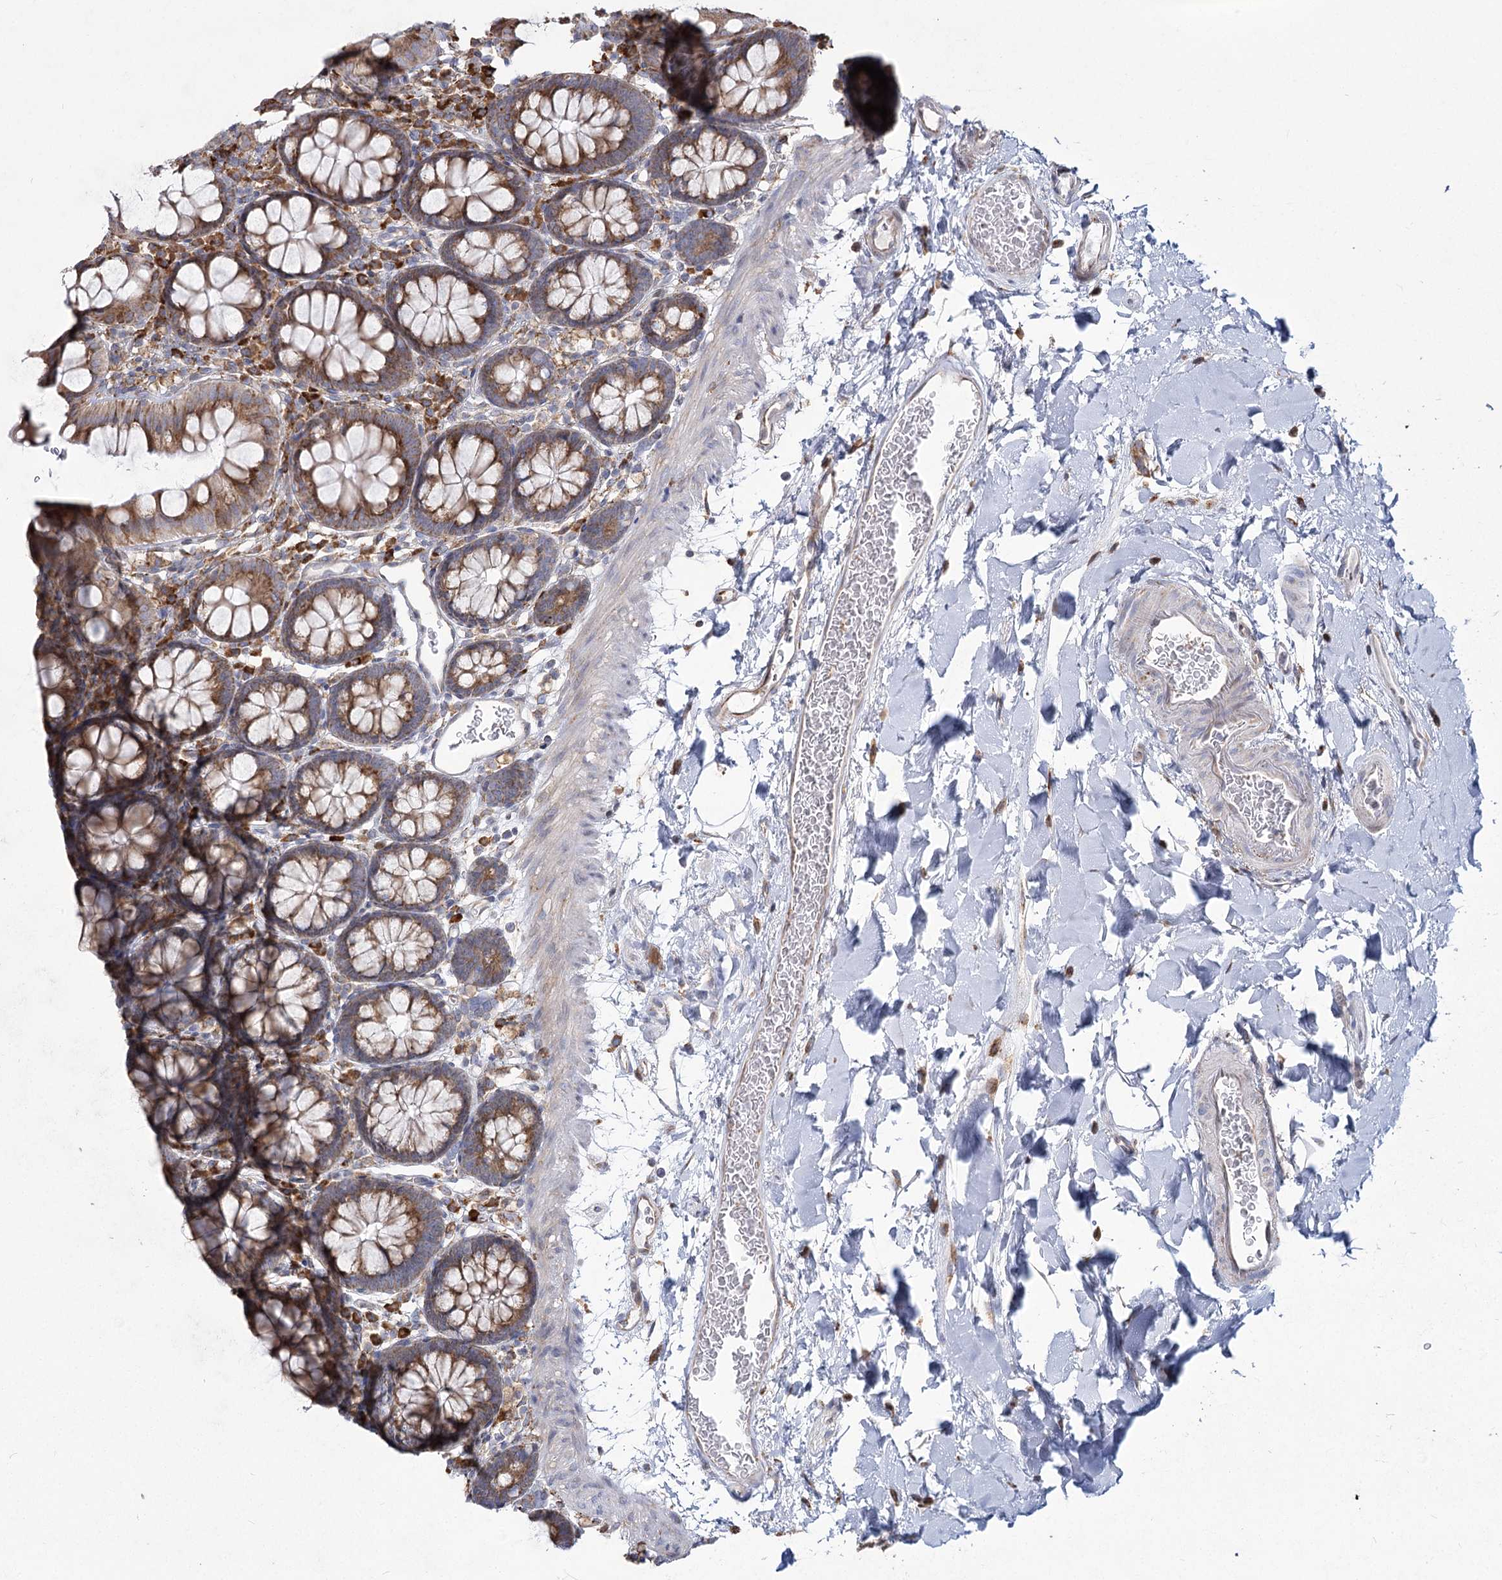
{"staining": {"intensity": "weak", "quantity": "25%-75%", "location": "cytoplasmic/membranous"}, "tissue": "colon", "cell_type": "Endothelial cells", "image_type": "normal", "snomed": [{"axis": "morphology", "description": "Normal tissue, NOS"}, {"axis": "topography", "description": "Colon"}], "caption": "Colon stained for a protein shows weak cytoplasmic/membranous positivity in endothelial cells.", "gene": "NHLRC2", "patient": {"sex": "male", "age": 75}}